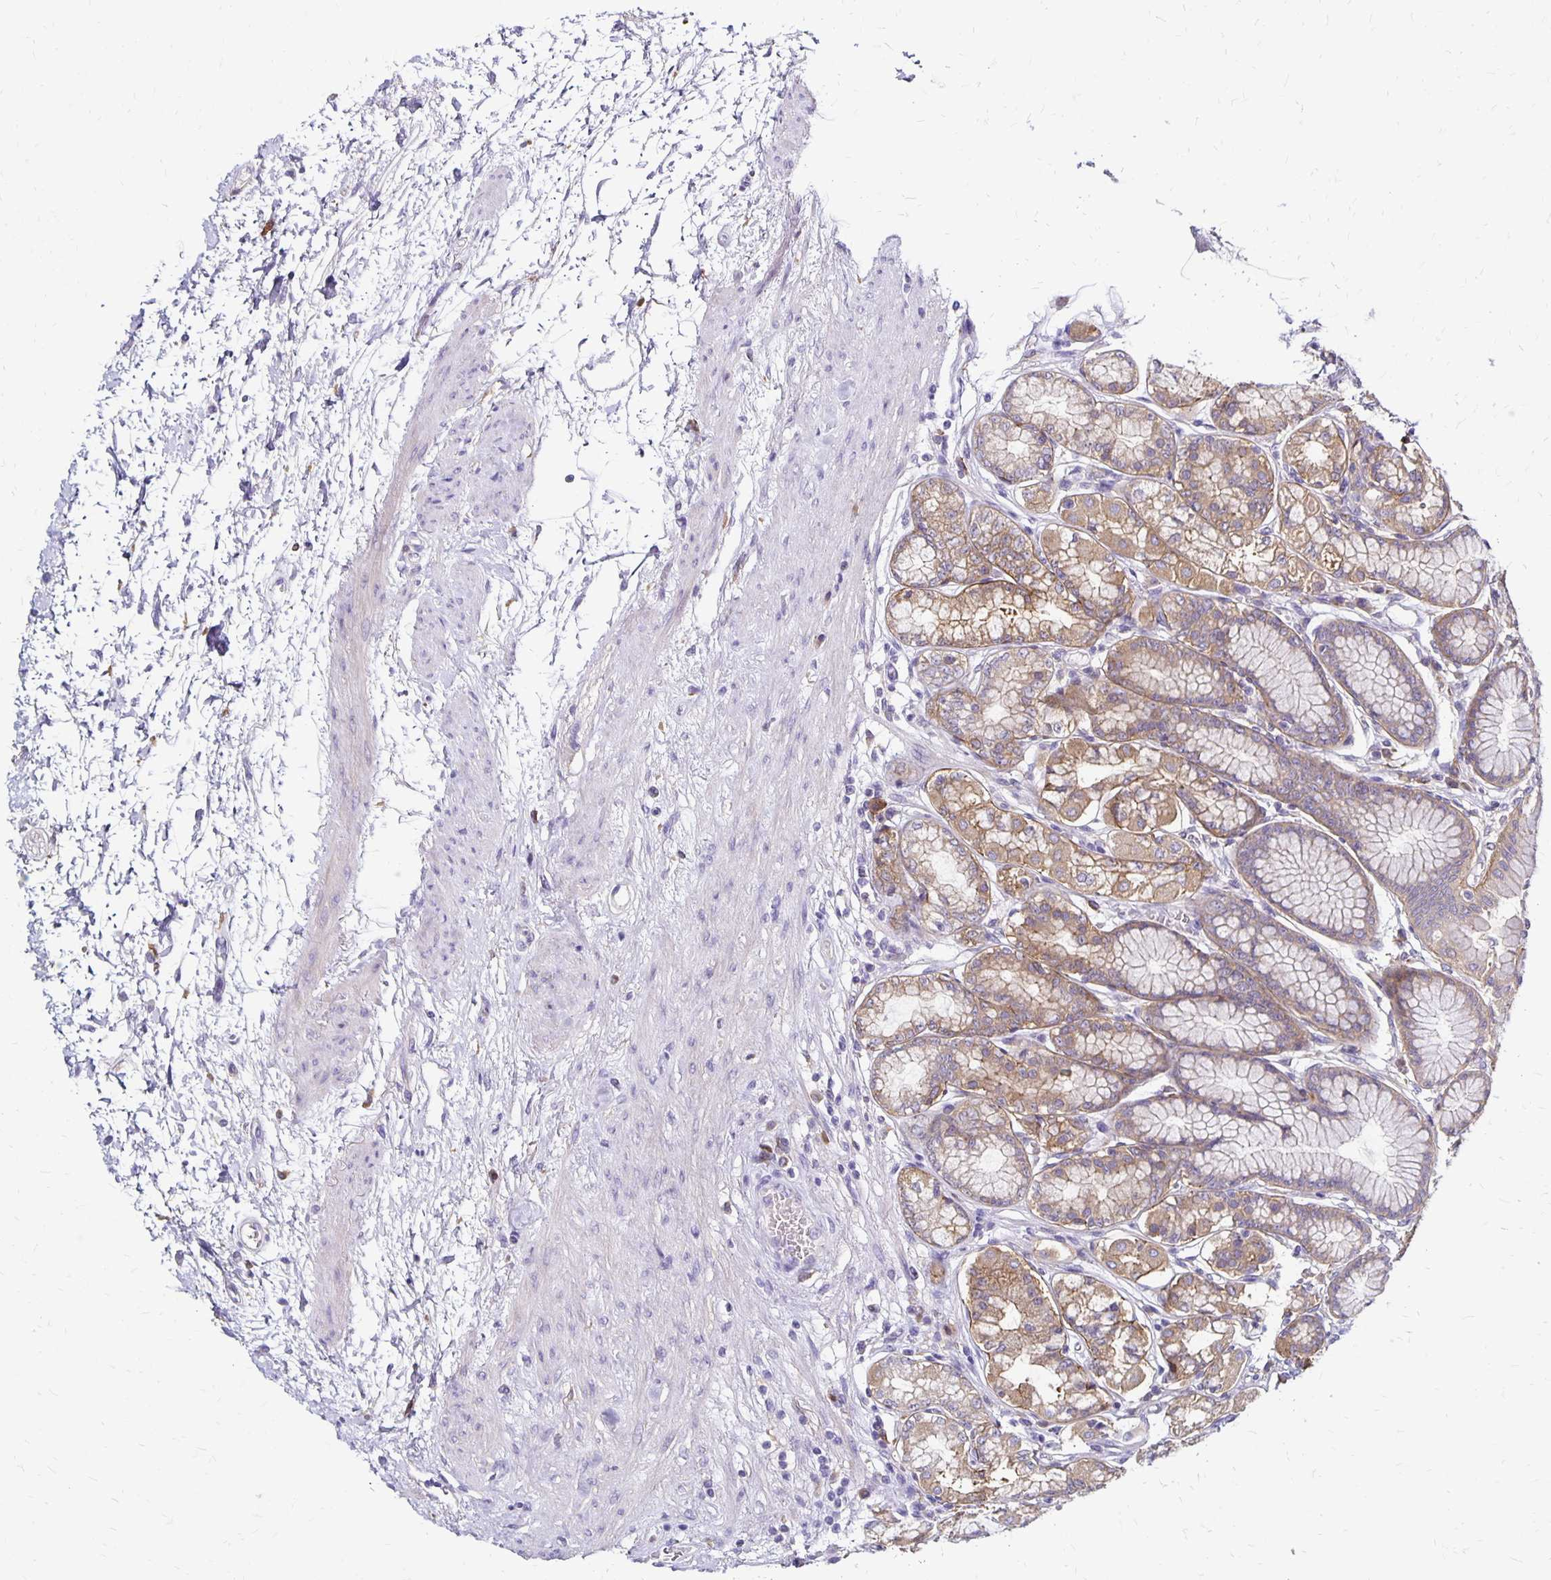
{"staining": {"intensity": "moderate", "quantity": "25%-75%", "location": "cytoplasmic/membranous"}, "tissue": "stomach", "cell_type": "Glandular cells", "image_type": "normal", "snomed": [{"axis": "morphology", "description": "Normal tissue, NOS"}, {"axis": "topography", "description": "Stomach"}, {"axis": "topography", "description": "Stomach, lower"}], "caption": "This histopathology image reveals IHC staining of normal stomach, with medium moderate cytoplasmic/membranous positivity in approximately 25%-75% of glandular cells.", "gene": "TNS3", "patient": {"sex": "male", "age": 76}}